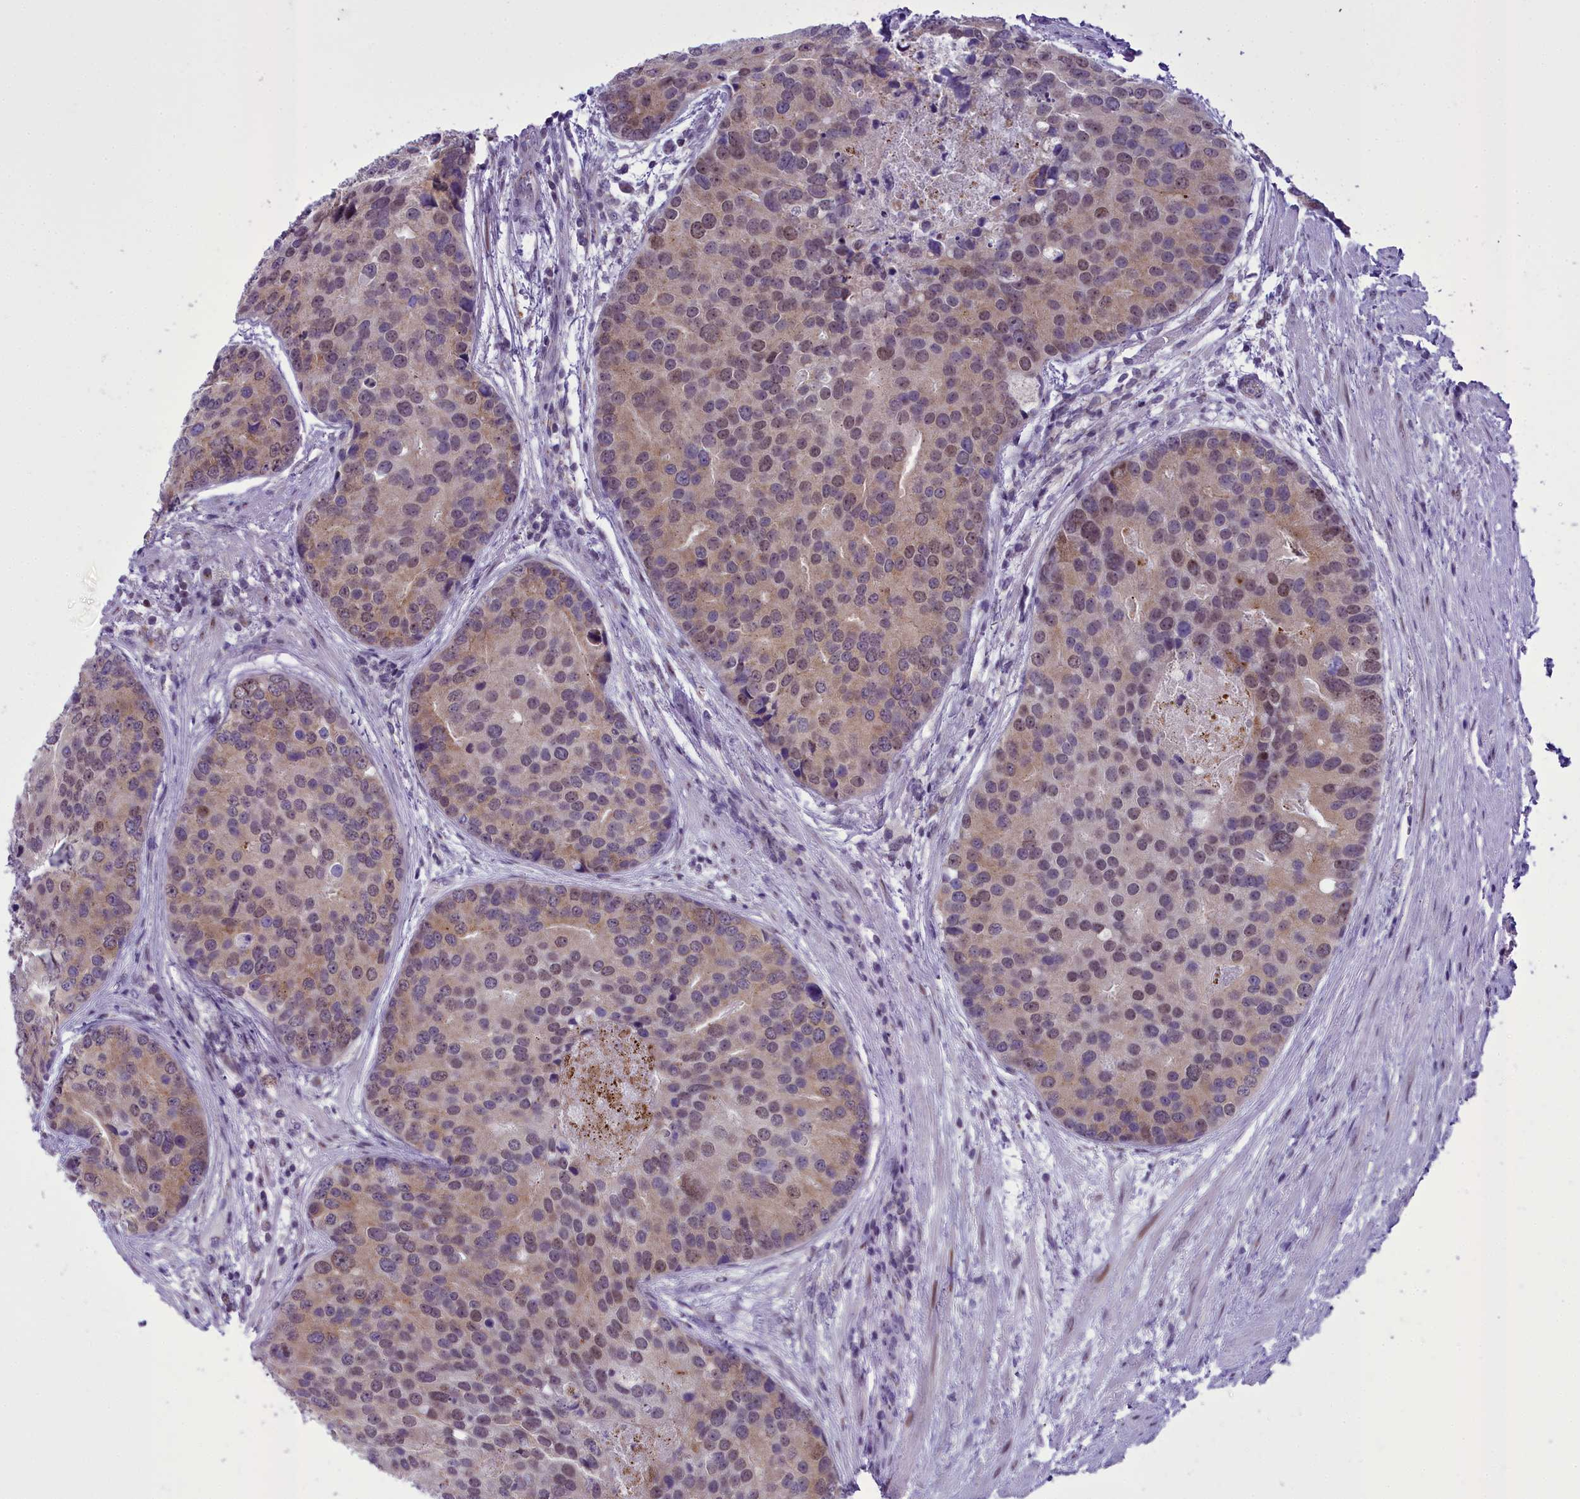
{"staining": {"intensity": "weak", "quantity": ">75%", "location": "cytoplasmic/membranous,nuclear"}, "tissue": "prostate cancer", "cell_type": "Tumor cells", "image_type": "cancer", "snomed": [{"axis": "morphology", "description": "Adenocarcinoma, High grade"}, {"axis": "topography", "description": "Prostate"}], "caption": "A low amount of weak cytoplasmic/membranous and nuclear positivity is identified in about >75% of tumor cells in prostate cancer (adenocarcinoma (high-grade)) tissue.", "gene": "B9D2", "patient": {"sex": "male", "age": 62}}